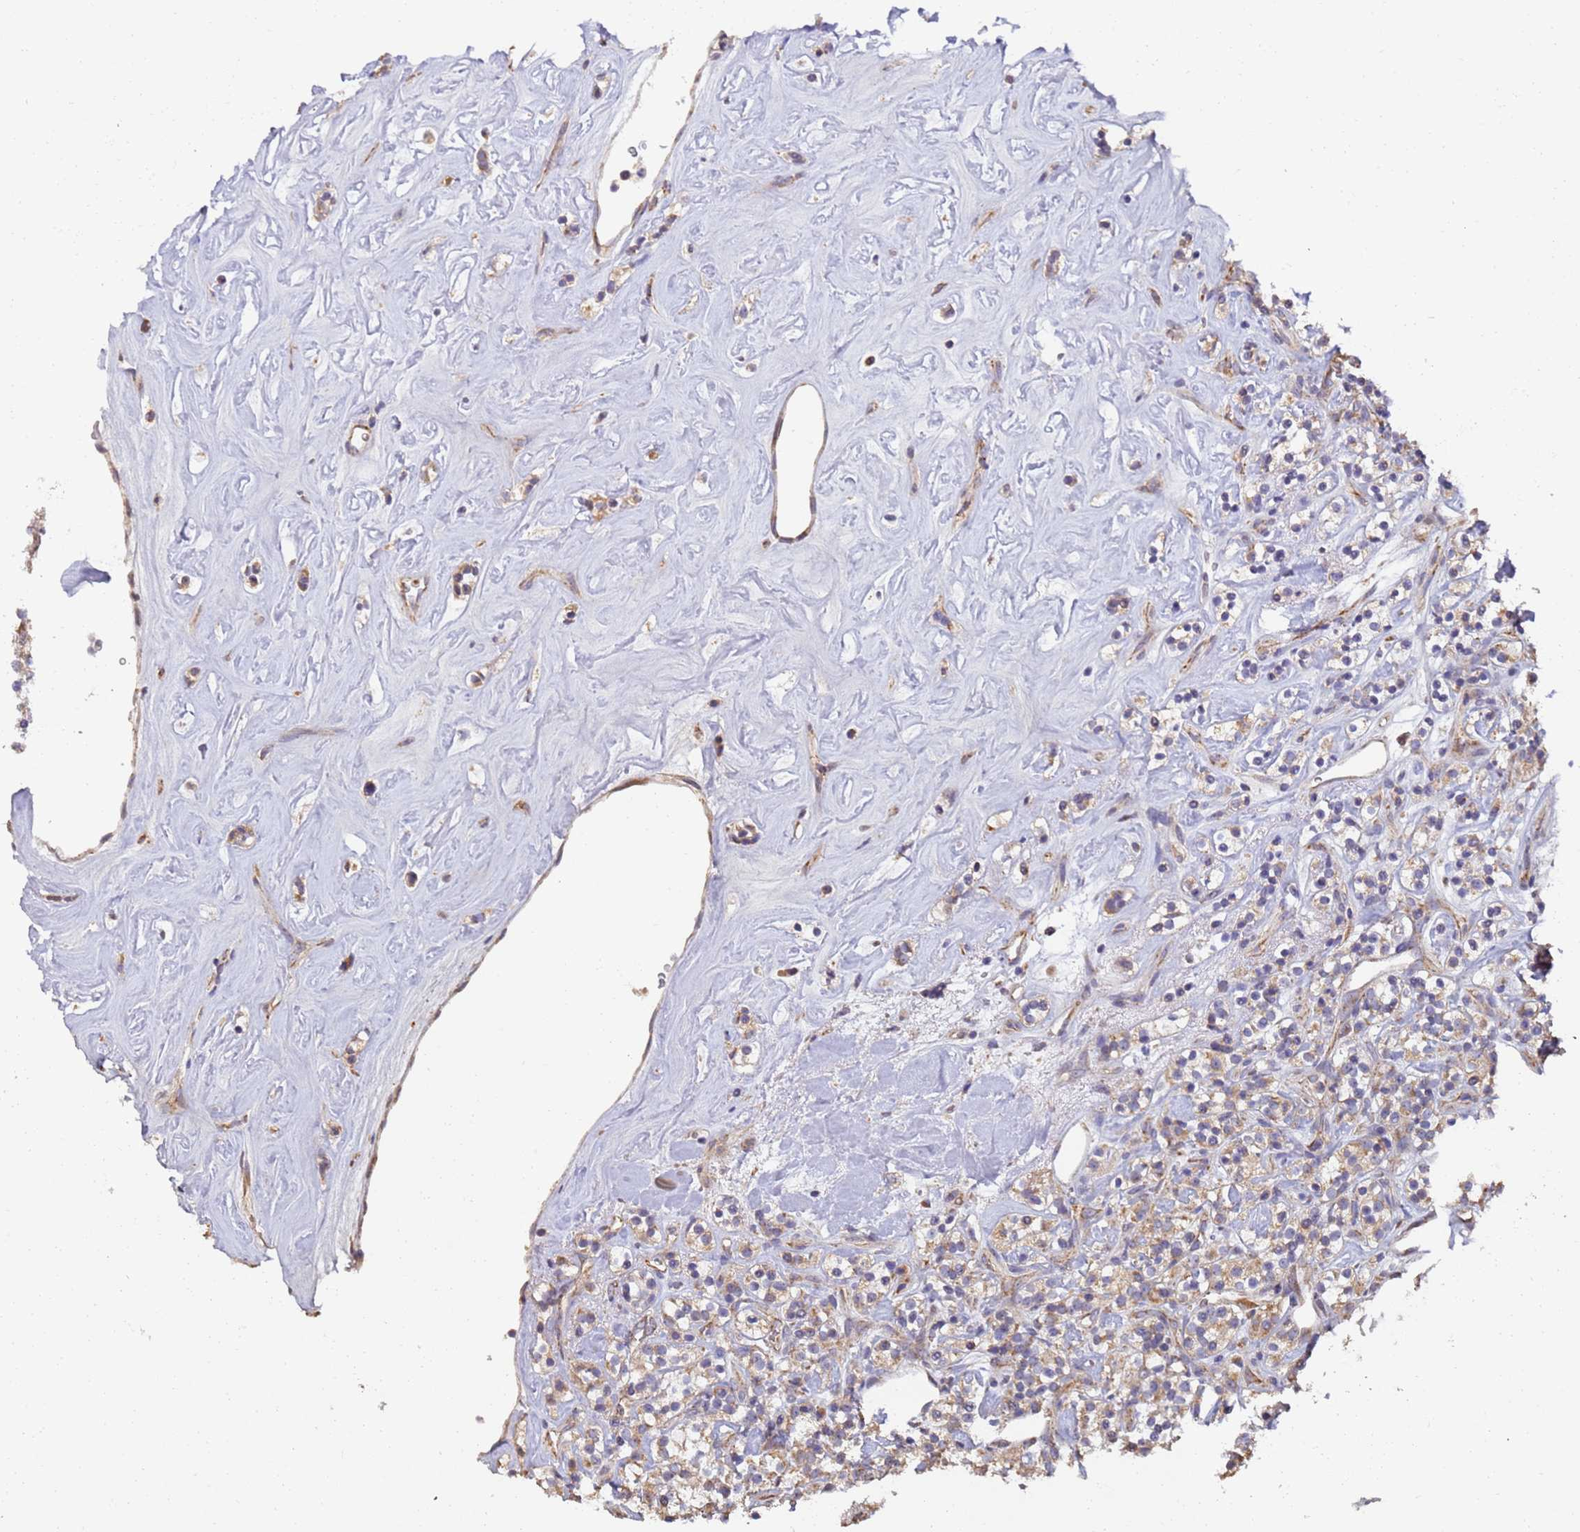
{"staining": {"intensity": "weak", "quantity": "25%-75%", "location": "cytoplasmic/membranous"}, "tissue": "renal cancer", "cell_type": "Tumor cells", "image_type": "cancer", "snomed": [{"axis": "morphology", "description": "Adenocarcinoma, NOS"}, {"axis": "topography", "description": "Kidney"}], "caption": "Weak cytoplasmic/membranous positivity for a protein is appreciated in approximately 25%-75% of tumor cells of renal adenocarcinoma using immunohistochemistry (IHC).", "gene": "RAPGEF3", "patient": {"sex": "male", "age": 77}}